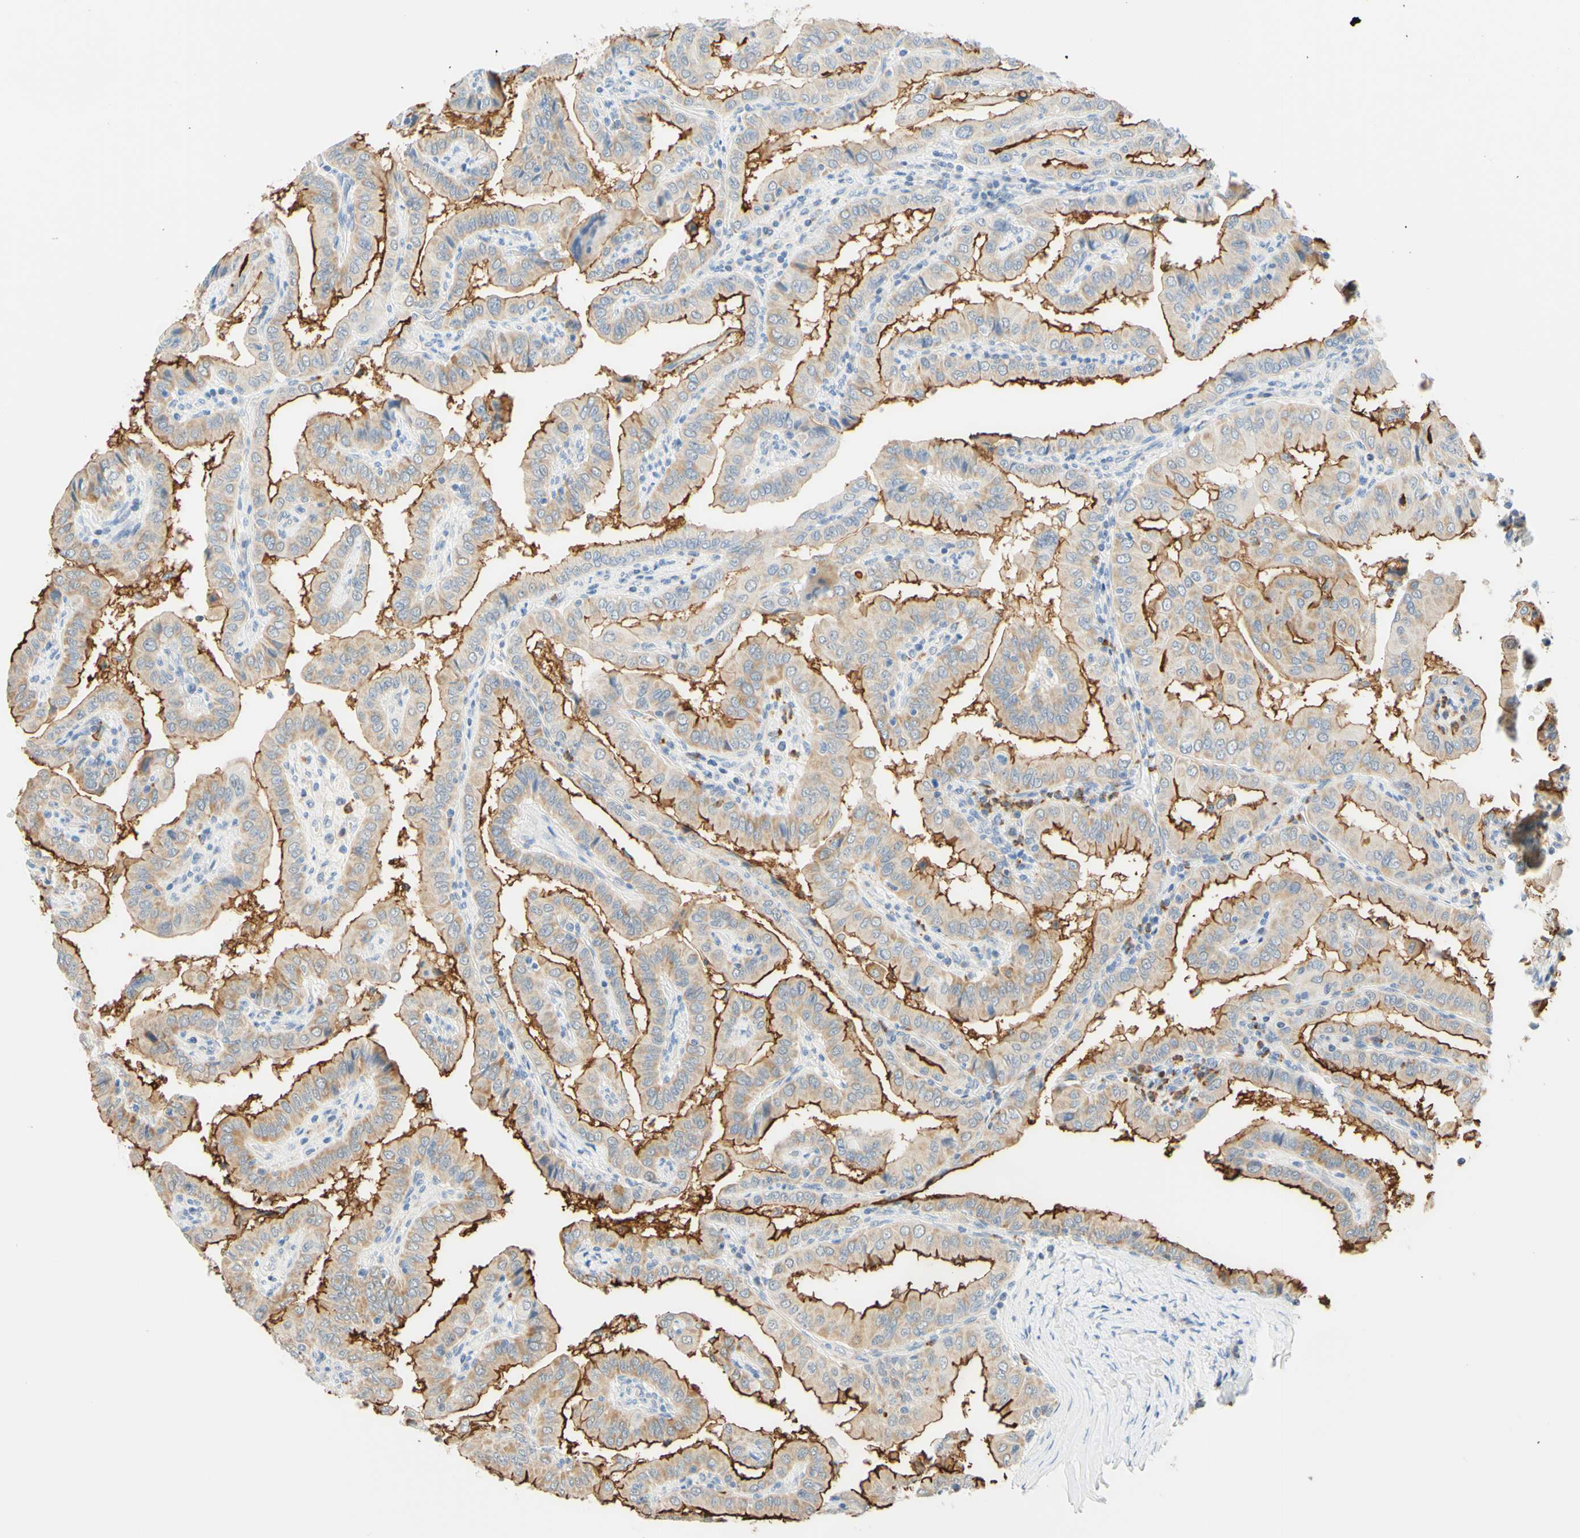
{"staining": {"intensity": "moderate", "quantity": "25%-75%", "location": "cytoplasmic/membranous"}, "tissue": "thyroid cancer", "cell_type": "Tumor cells", "image_type": "cancer", "snomed": [{"axis": "morphology", "description": "Papillary adenocarcinoma, NOS"}, {"axis": "topography", "description": "Thyroid gland"}], "caption": "High-power microscopy captured an IHC micrograph of thyroid papillary adenocarcinoma, revealing moderate cytoplasmic/membranous expression in approximately 25%-75% of tumor cells.", "gene": "TREM2", "patient": {"sex": "male", "age": 33}}